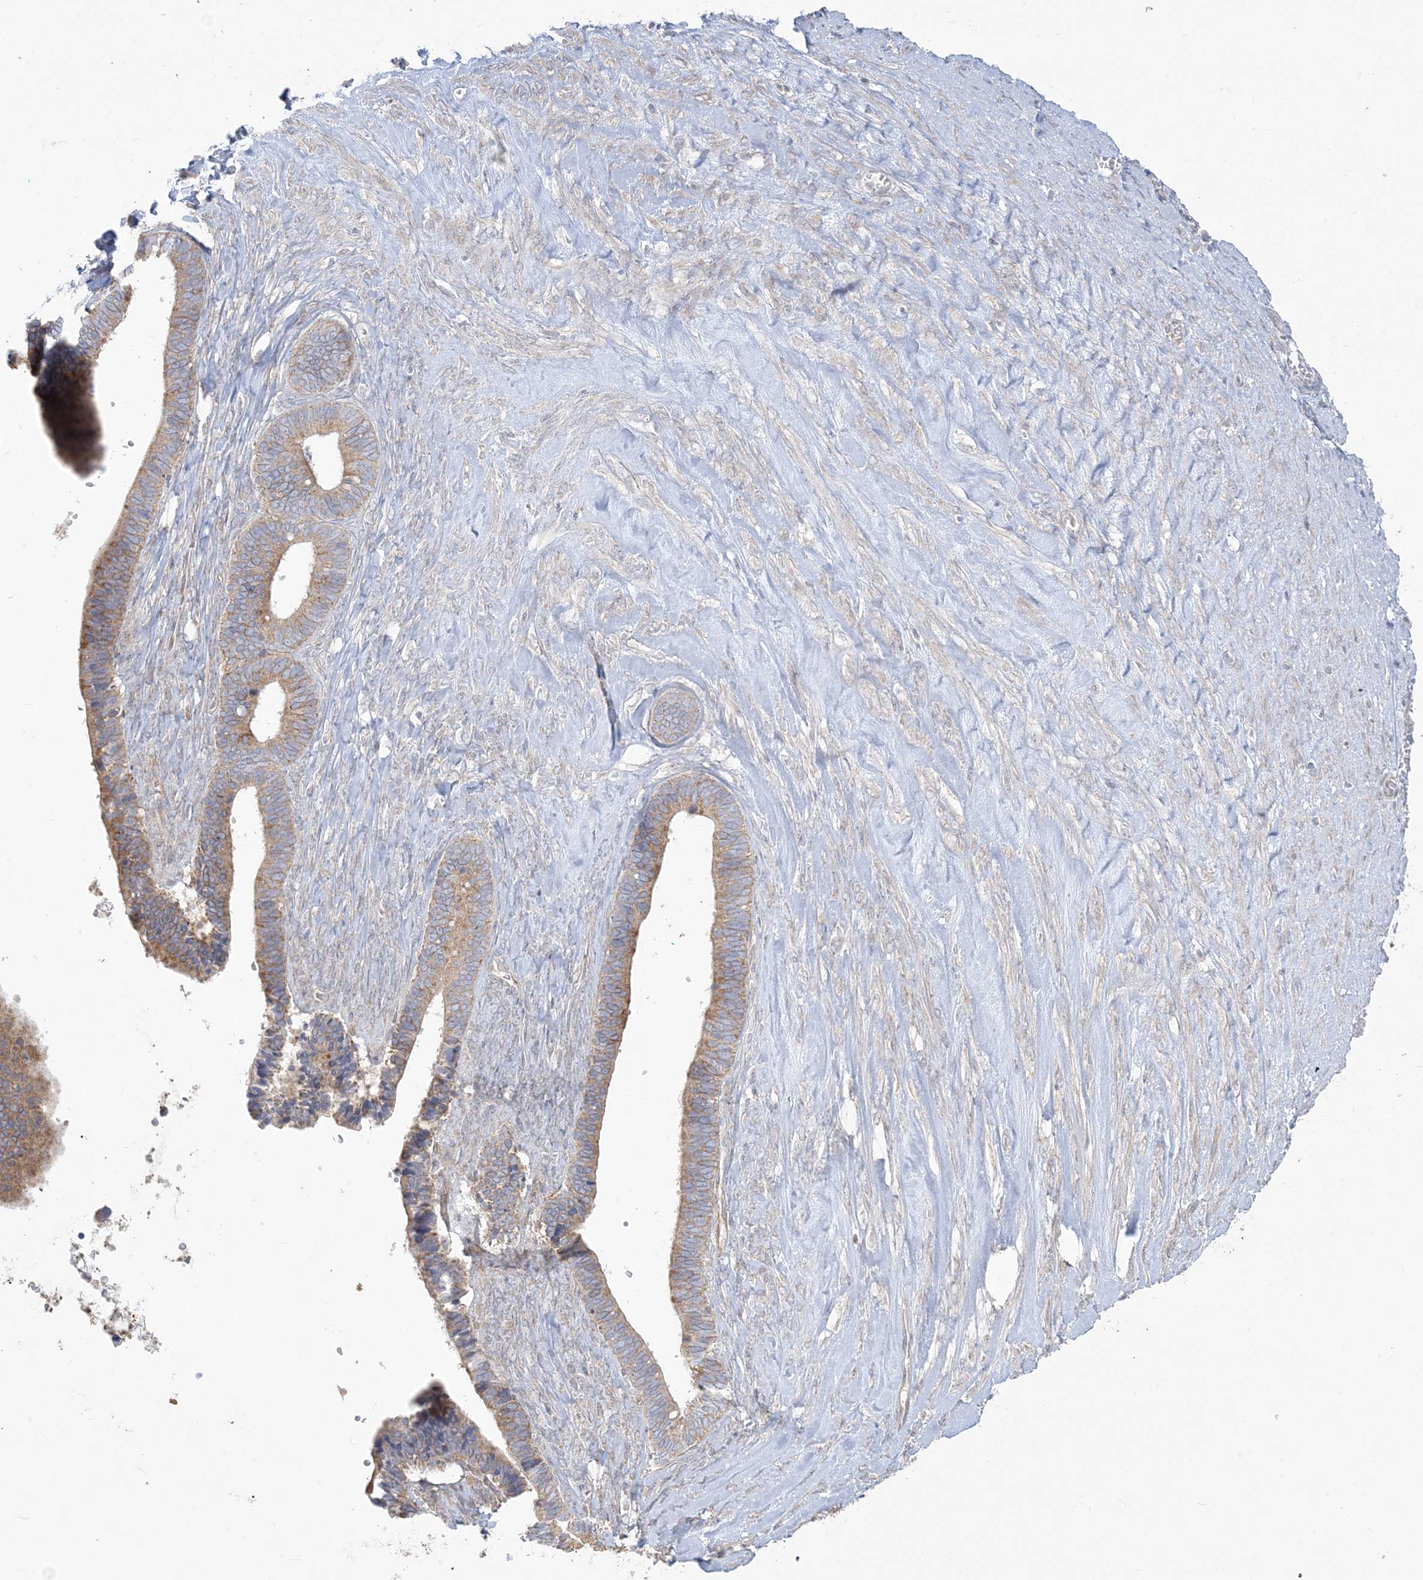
{"staining": {"intensity": "moderate", "quantity": ">75%", "location": "cytoplasmic/membranous"}, "tissue": "ovarian cancer", "cell_type": "Tumor cells", "image_type": "cancer", "snomed": [{"axis": "morphology", "description": "Cystadenocarcinoma, serous, NOS"}, {"axis": "topography", "description": "Ovary"}], "caption": "A histopathology image of ovarian serous cystadenocarcinoma stained for a protein reveals moderate cytoplasmic/membranous brown staining in tumor cells.", "gene": "ZC3H6", "patient": {"sex": "female", "age": 56}}